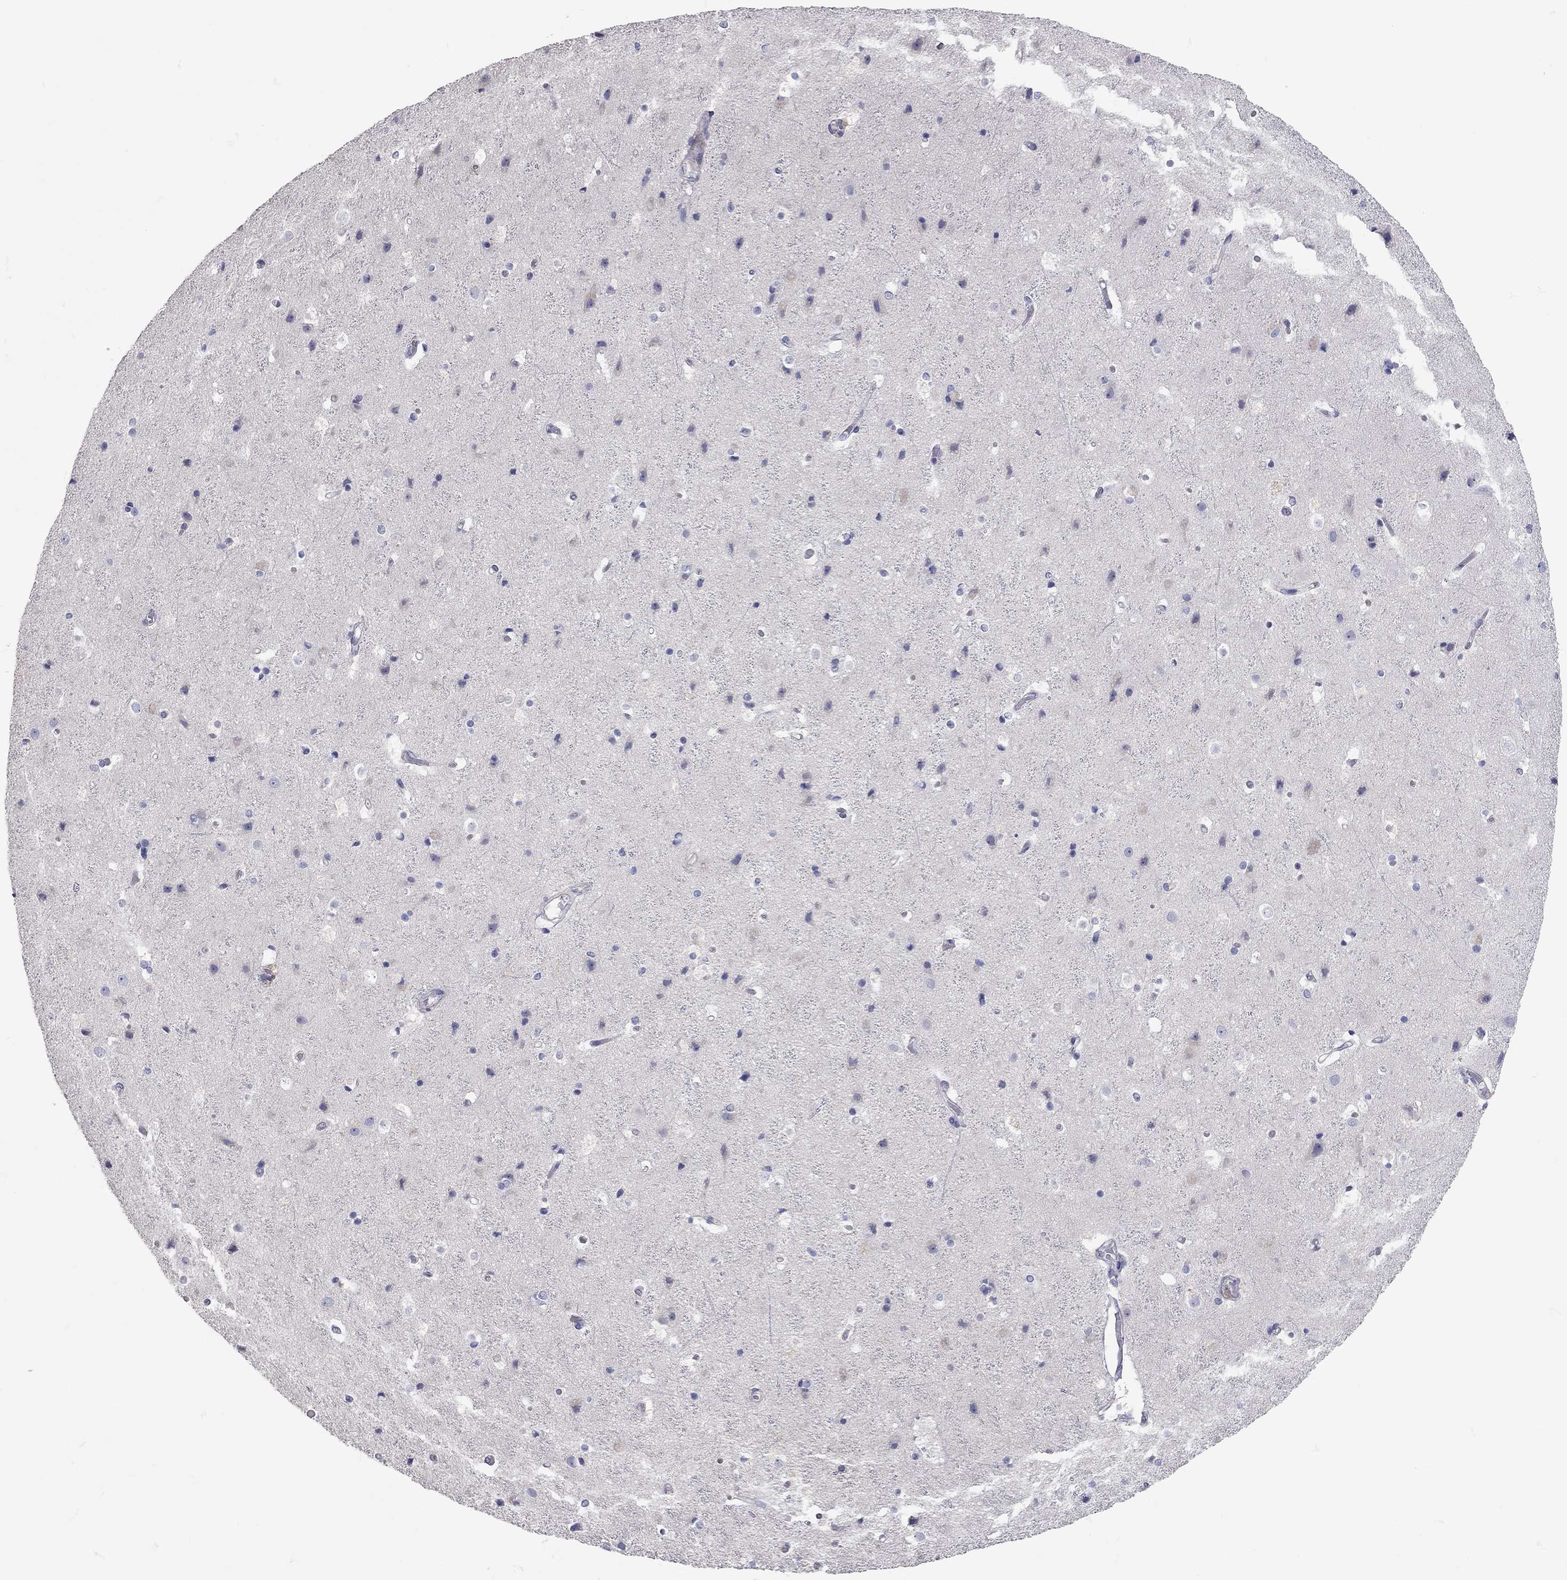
{"staining": {"intensity": "negative", "quantity": "none", "location": "none"}, "tissue": "cerebral cortex", "cell_type": "Endothelial cells", "image_type": "normal", "snomed": [{"axis": "morphology", "description": "Normal tissue, NOS"}, {"axis": "topography", "description": "Cerebral cortex"}], "caption": "An immunohistochemistry micrograph of benign cerebral cortex is shown. There is no staining in endothelial cells of cerebral cortex.", "gene": "C10orf90", "patient": {"sex": "female", "age": 52}}